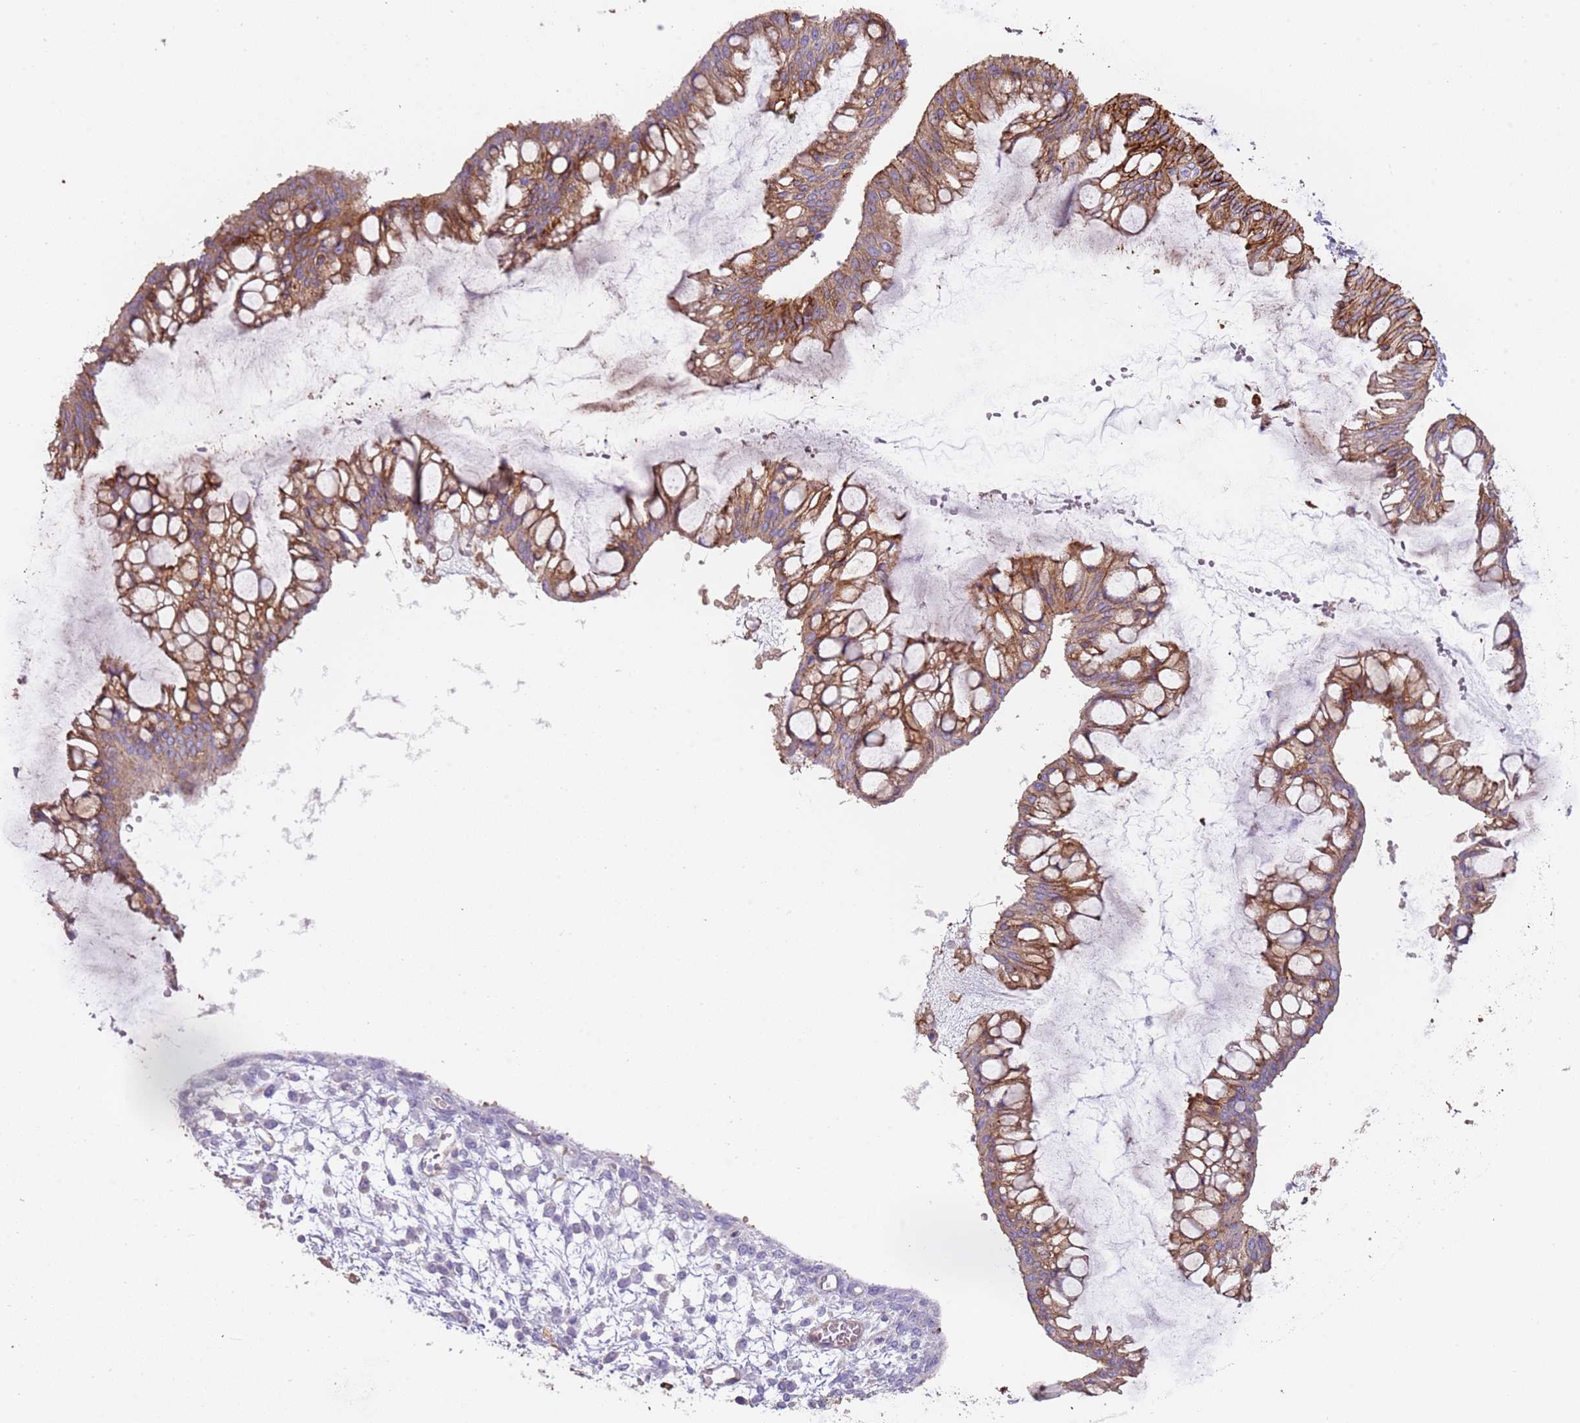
{"staining": {"intensity": "moderate", "quantity": ">75%", "location": "cytoplasmic/membranous"}, "tissue": "ovarian cancer", "cell_type": "Tumor cells", "image_type": "cancer", "snomed": [{"axis": "morphology", "description": "Cystadenocarcinoma, mucinous, NOS"}, {"axis": "topography", "description": "Ovary"}], "caption": "Immunohistochemistry (DAB (3,3'-diaminobenzidine)) staining of human ovarian cancer (mucinous cystadenocarcinoma) exhibits moderate cytoplasmic/membranous protein expression in about >75% of tumor cells.", "gene": "NBPF3", "patient": {"sex": "female", "age": 73}}